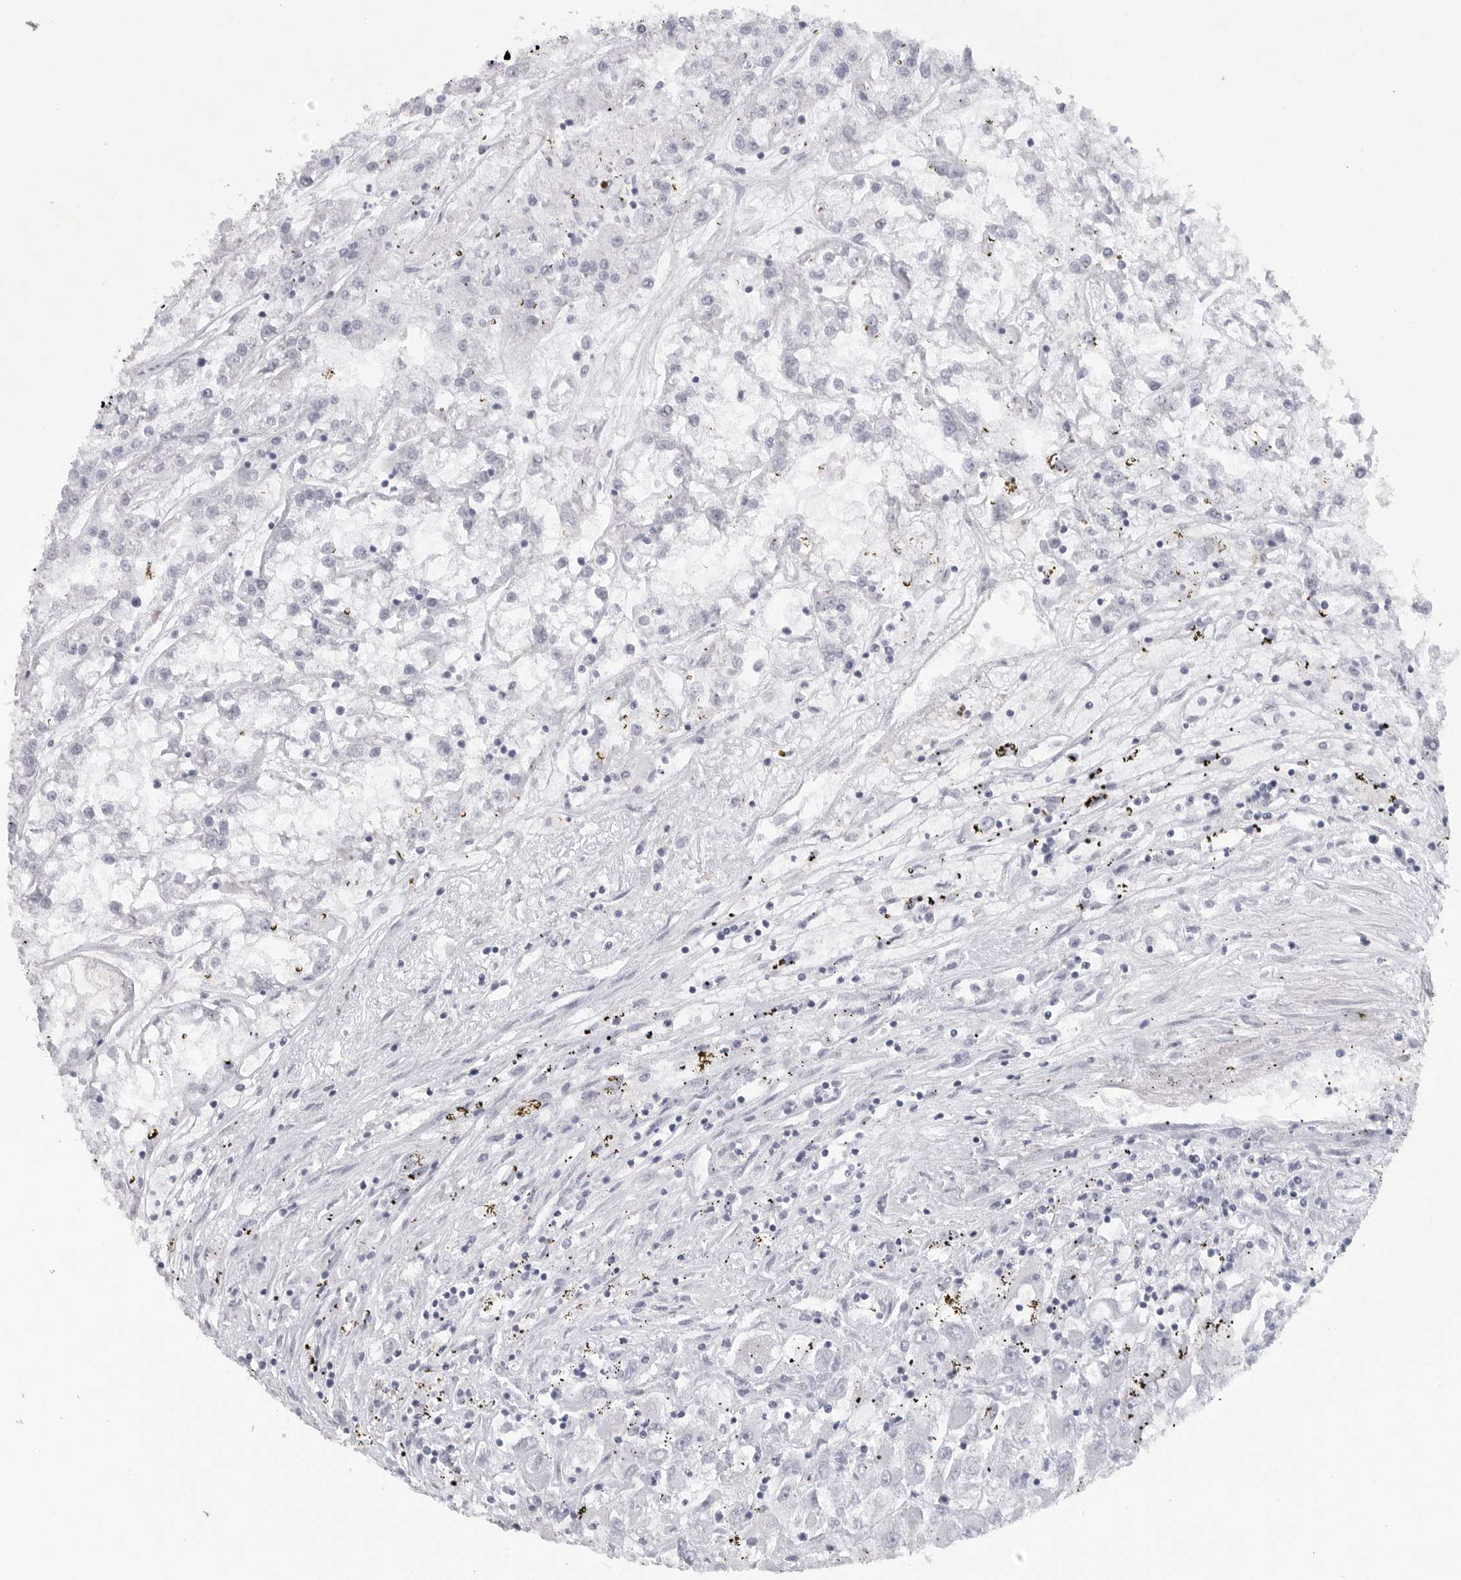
{"staining": {"intensity": "negative", "quantity": "none", "location": "none"}, "tissue": "renal cancer", "cell_type": "Tumor cells", "image_type": "cancer", "snomed": [{"axis": "morphology", "description": "Adenocarcinoma, NOS"}, {"axis": "topography", "description": "Kidney"}], "caption": "High power microscopy micrograph of an immunohistochemistry micrograph of renal cancer, revealing no significant staining in tumor cells.", "gene": "TNR", "patient": {"sex": "female", "age": 52}}